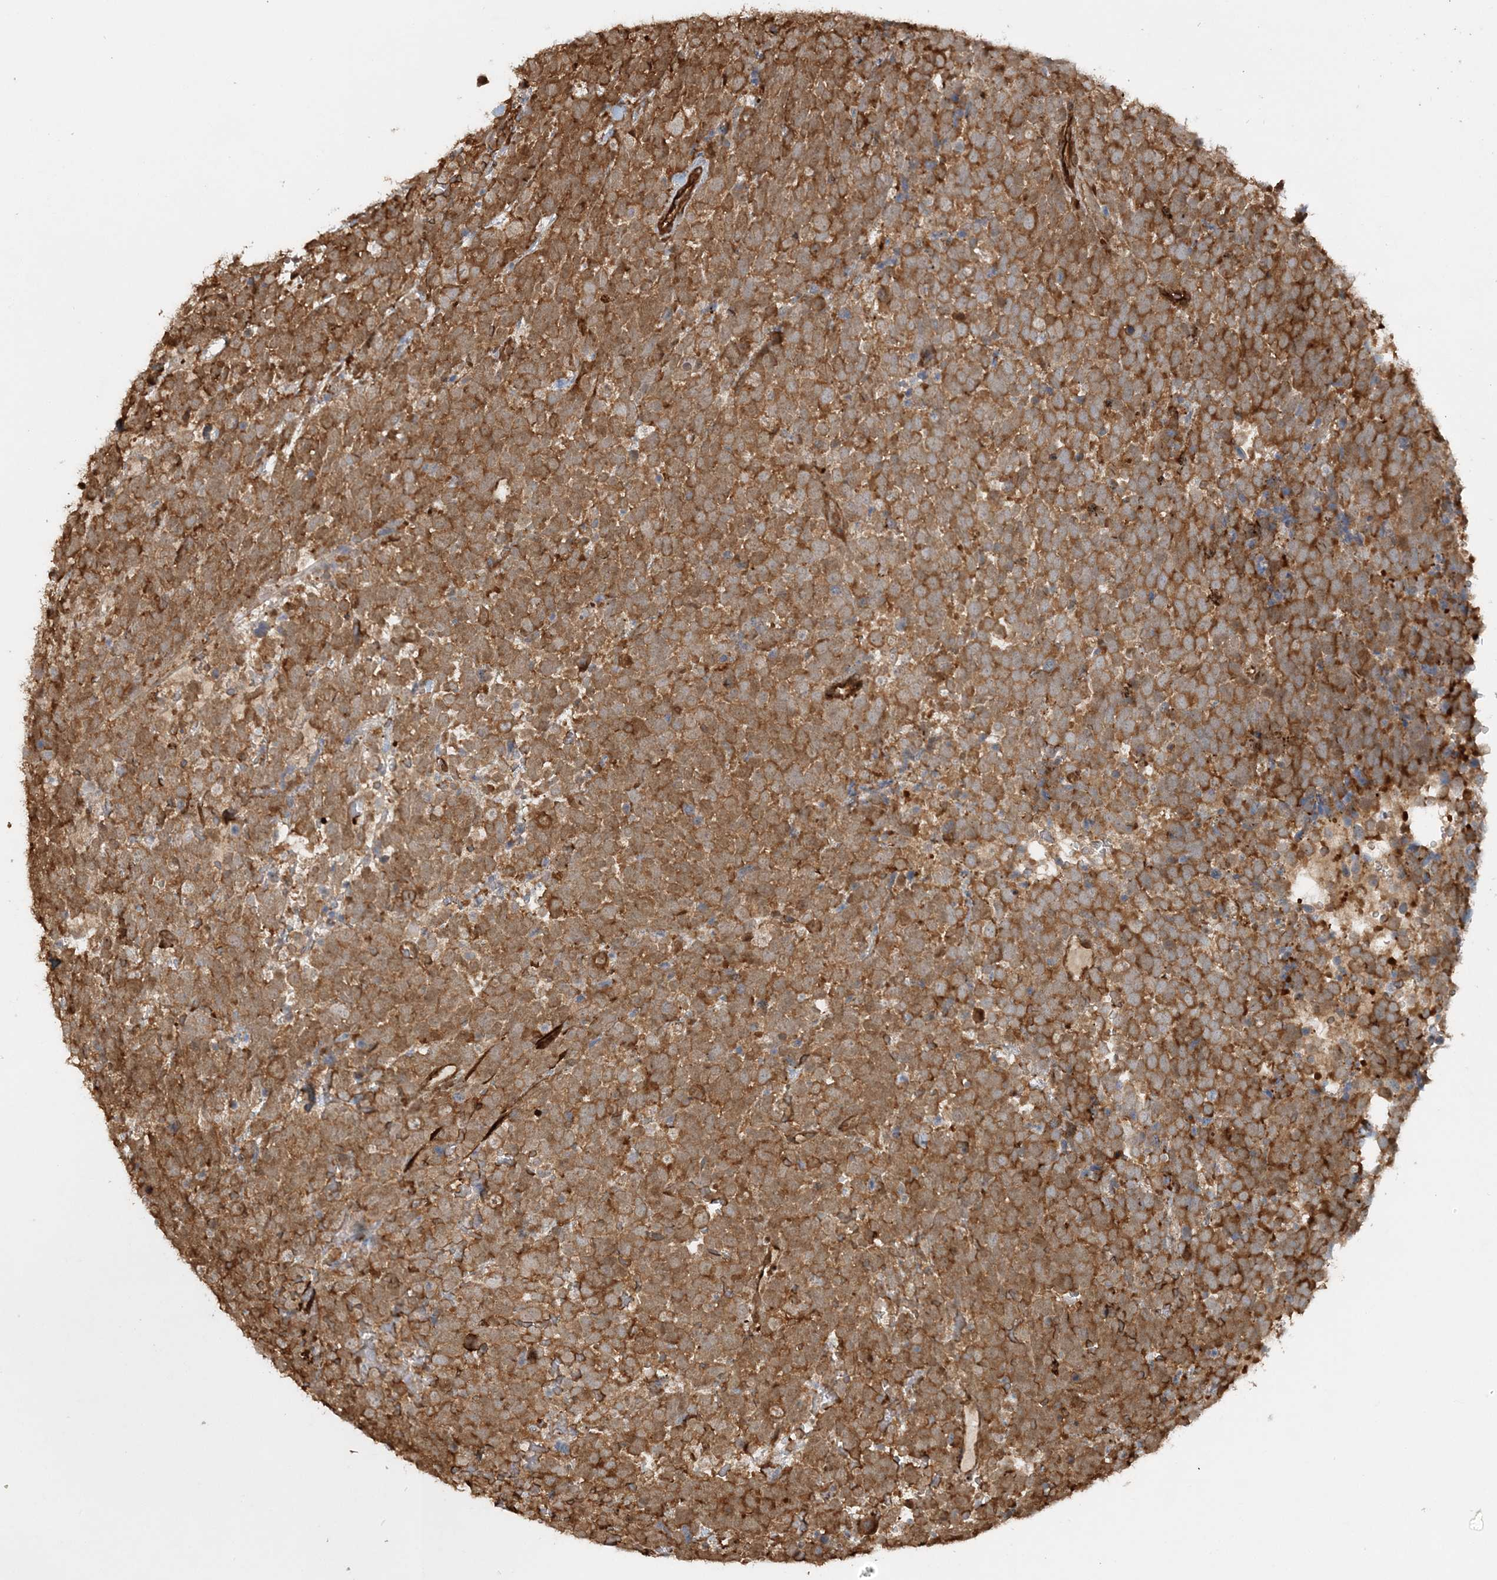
{"staining": {"intensity": "moderate", "quantity": ">75%", "location": "cytoplasmic/membranous"}, "tissue": "urothelial cancer", "cell_type": "Tumor cells", "image_type": "cancer", "snomed": [{"axis": "morphology", "description": "Urothelial carcinoma, High grade"}, {"axis": "topography", "description": "Urinary bladder"}], "caption": "Human high-grade urothelial carcinoma stained with a protein marker shows moderate staining in tumor cells.", "gene": "DSTN", "patient": {"sex": "female", "age": 82}}